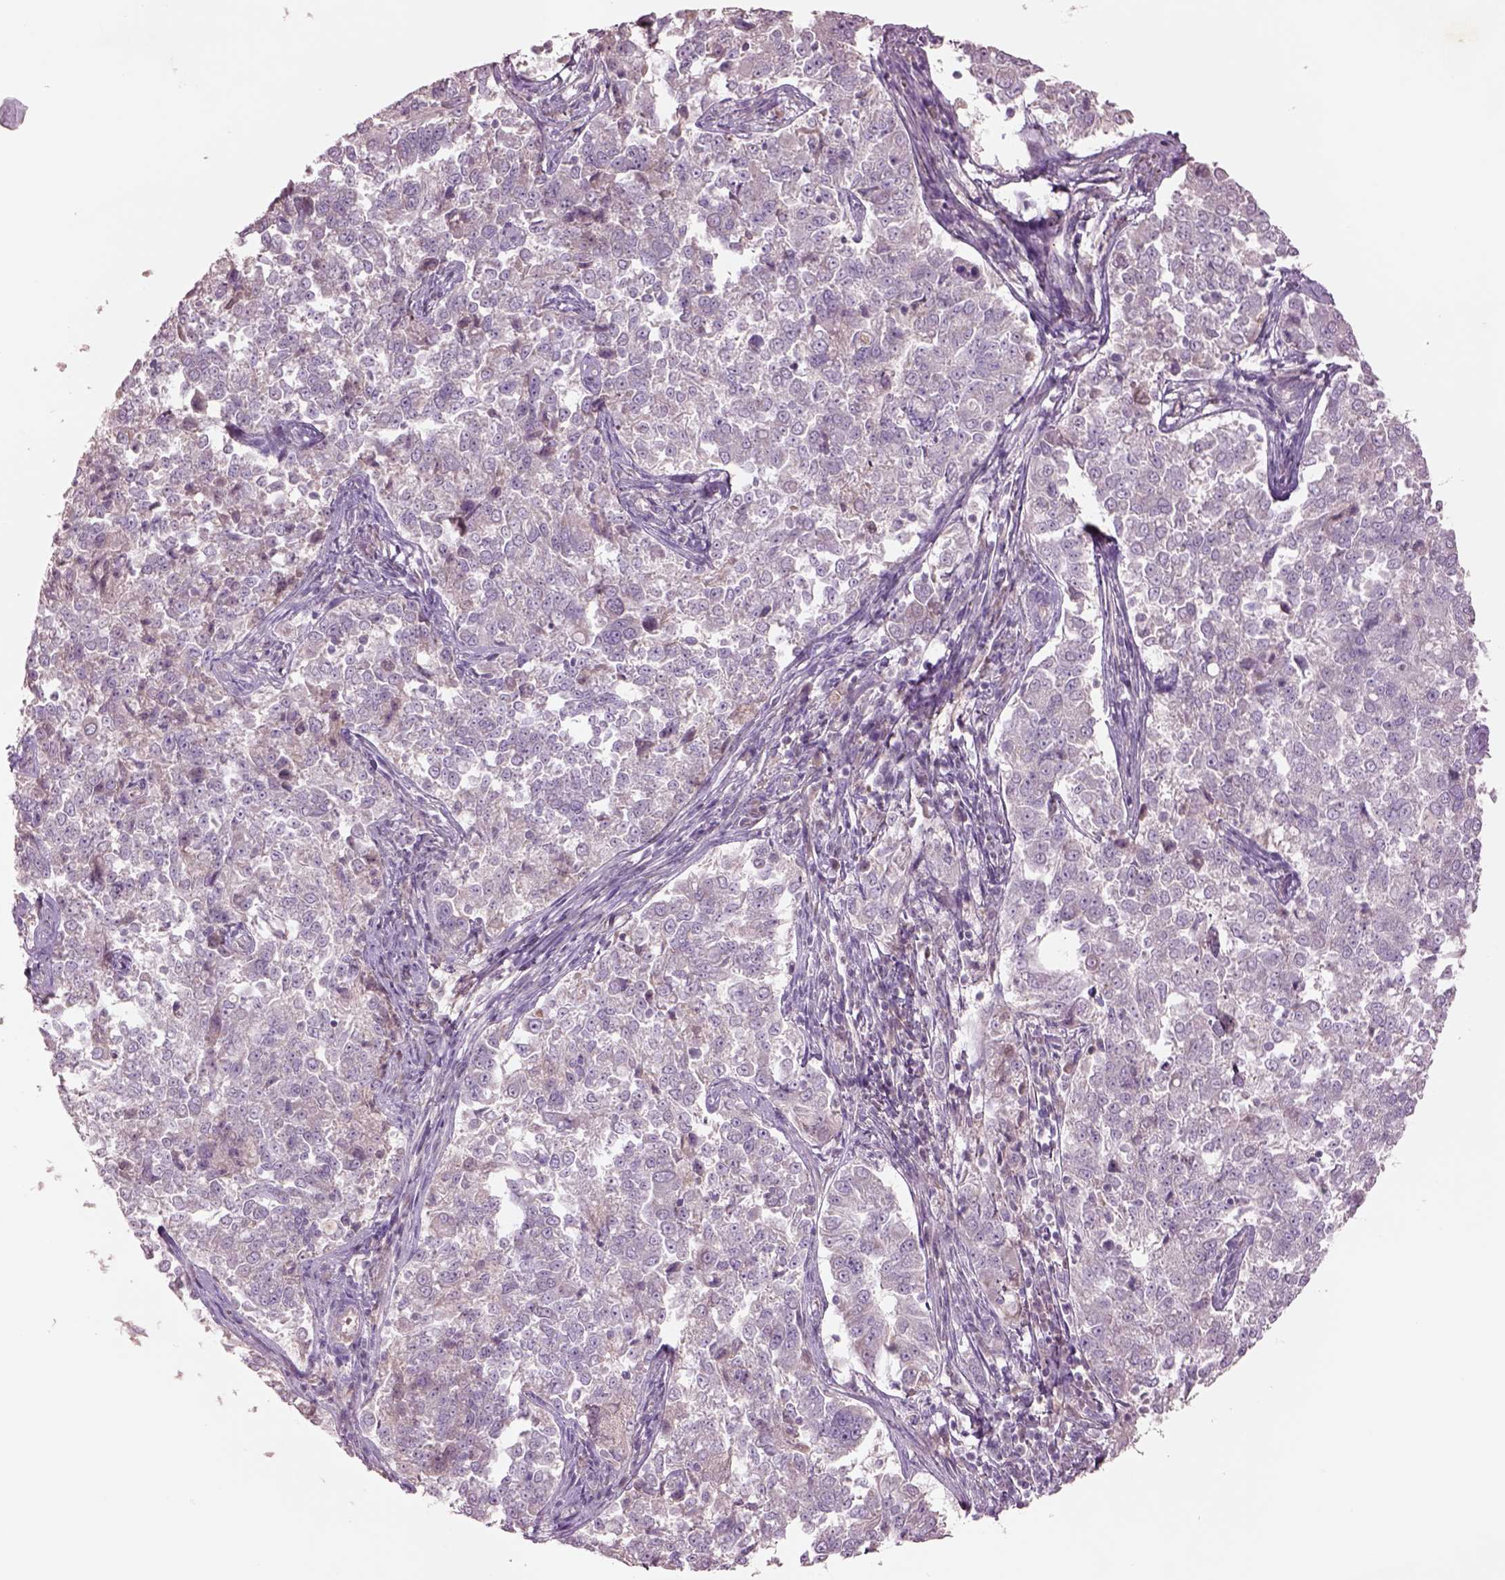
{"staining": {"intensity": "negative", "quantity": "none", "location": "none"}, "tissue": "endometrial cancer", "cell_type": "Tumor cells", "image_type": "cancer", "snomed": [{"axis": "morphology", "description": "Adenocarcinoma, NOS"}, {"axis": "topography", "description": "Endometrium"}], "caption": "Immunohistochemistry (IHC) of human endometrial adenocarcinoma exhibits no staining in tumor cells.", "gene": "DUOXA2", "patient": {"sex": "female", "age": 43}}